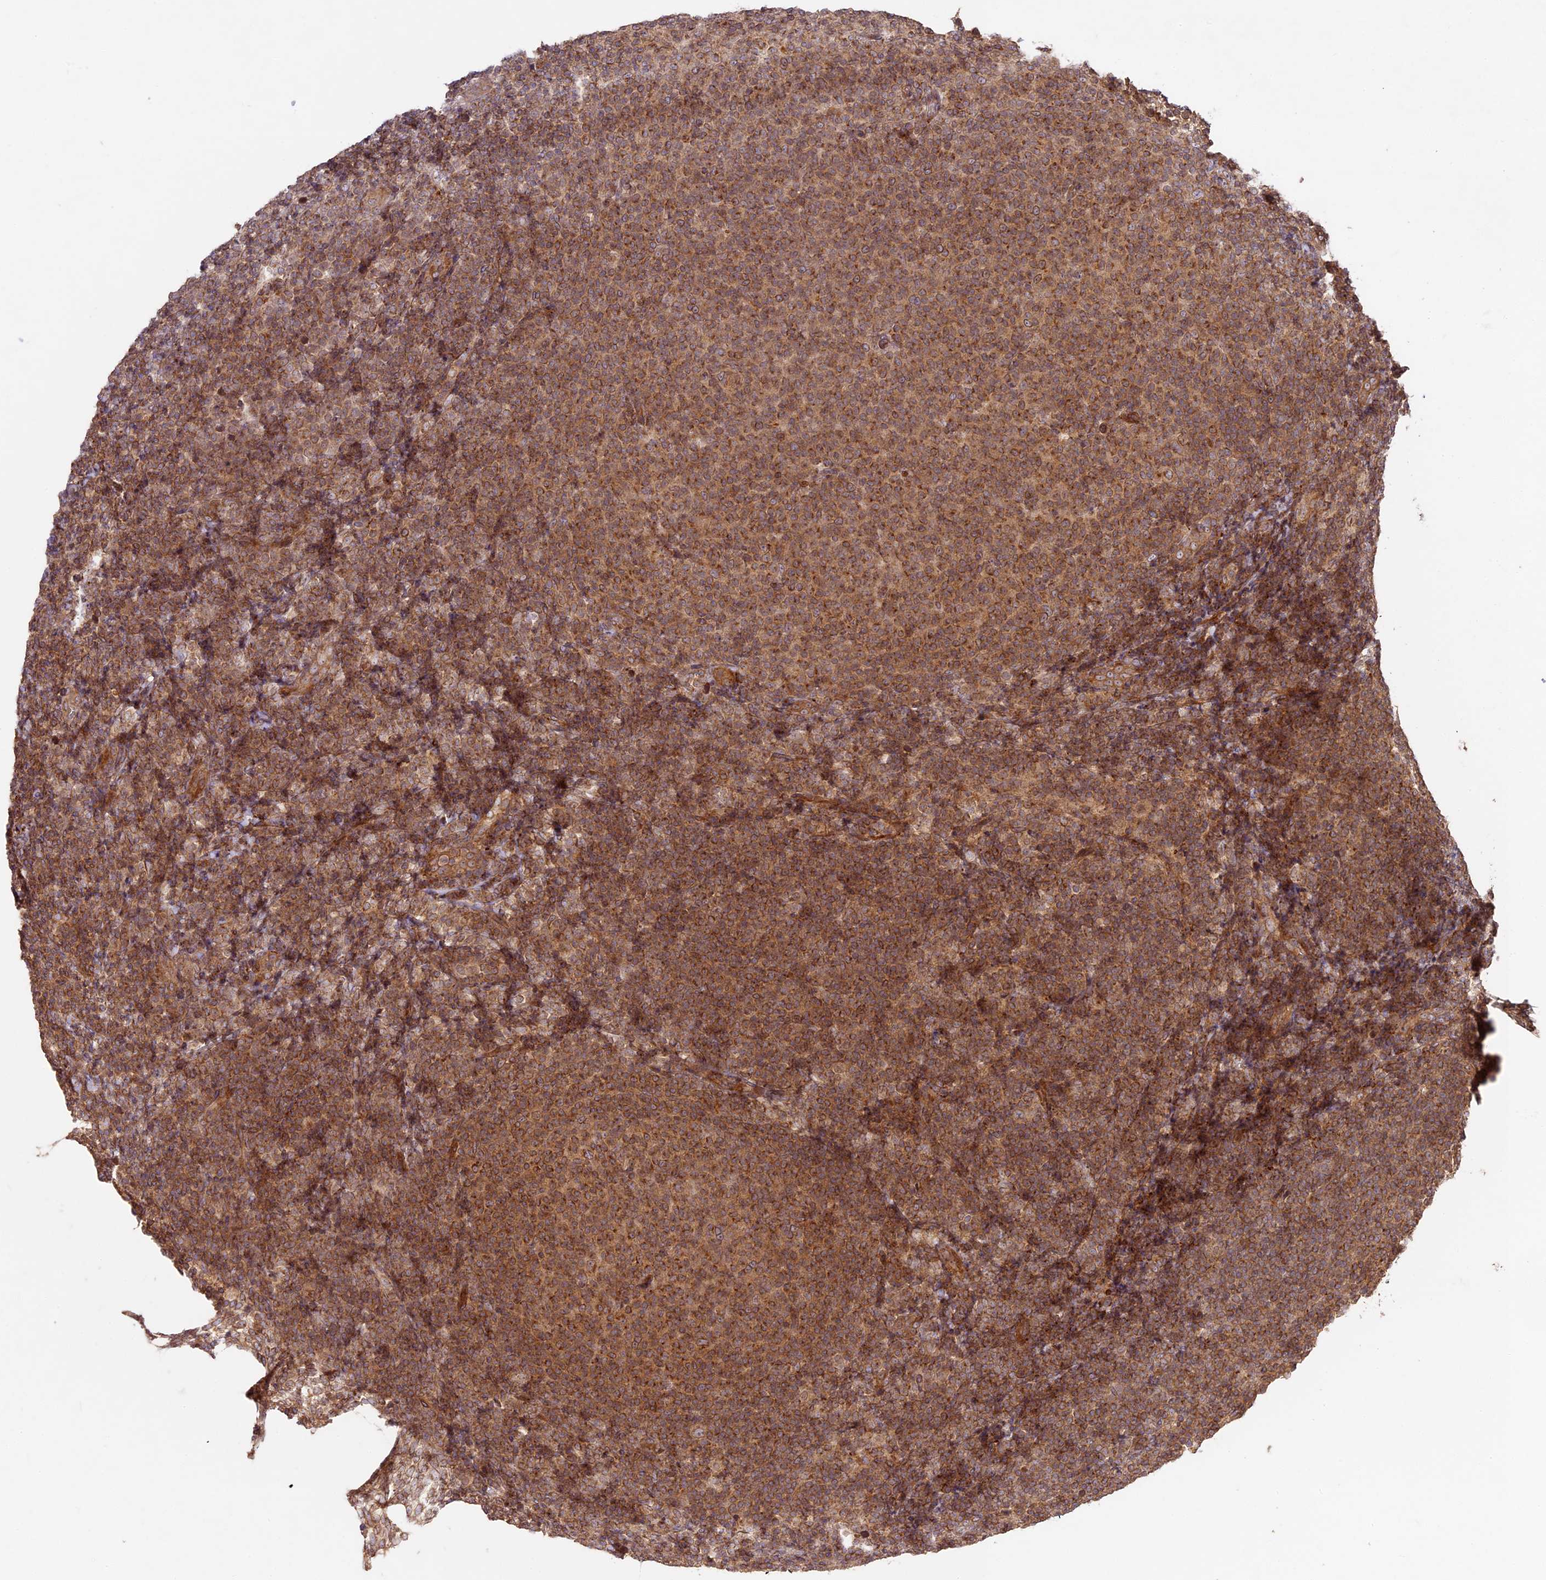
{"staining": {"intensity": "moderate", "quantity": ">75%", "location": "cytoplasmic/membranous"}, "tissue": "lymphoma", "cell_type": "Tumor cells", "image_type": "cancer", "snomed": [{"axis": "morphology", "description": "Malignant lymphoma, non-Hodgkin's type, Low grade"}, {"axis": "topography", "description": "Lymph node"}], "caption": "This histopathology image displays IHC staining of human low-grade malignant lymphoma, non-Hodgkin's type, with medium moderate cytoplasmic/membranous expression in about >75% of tumor cells.", "gene": "DGKH", "patient": {"sex": "male", "age": 66}}